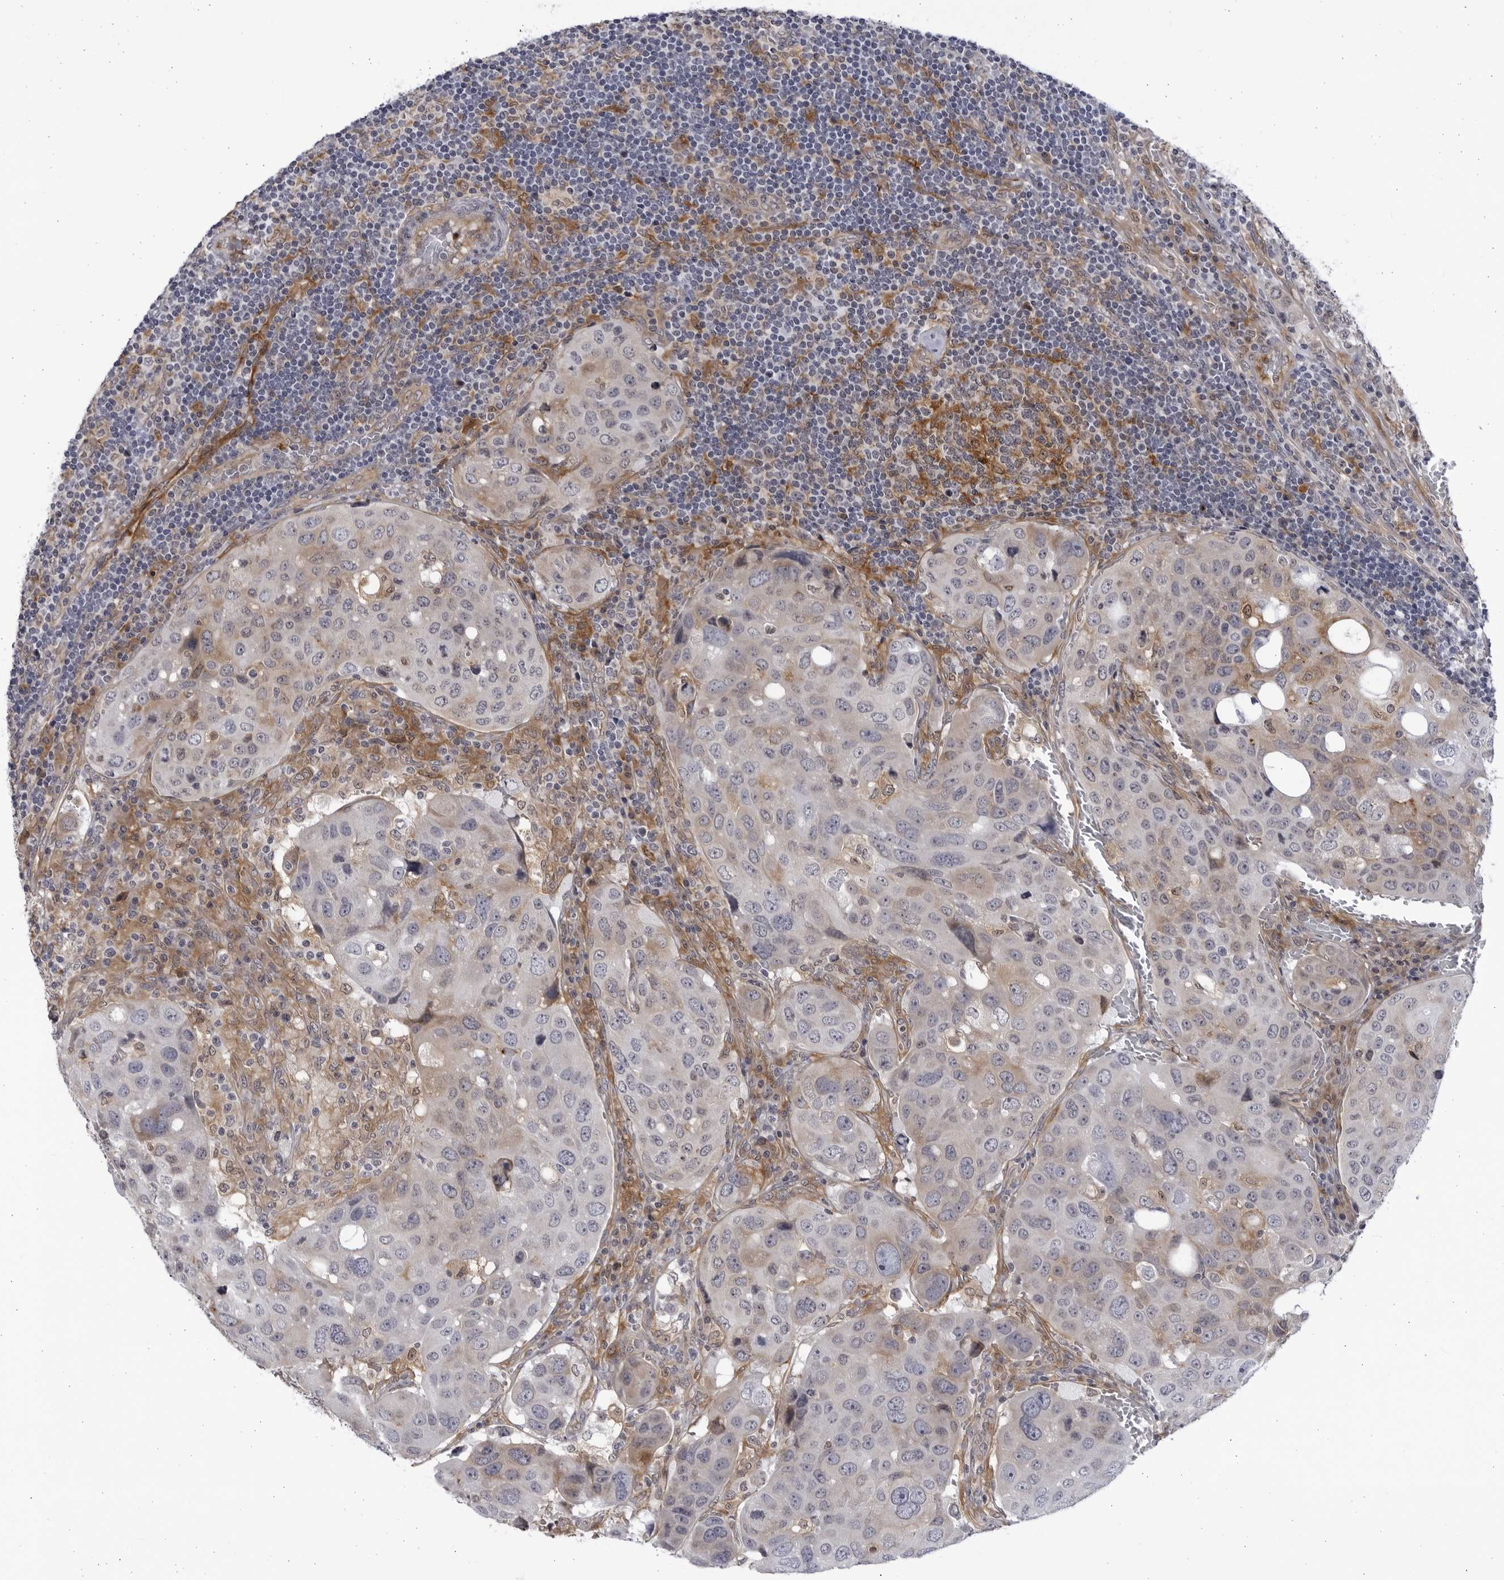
{"staining": {"intensity": "weak", "quantity": "<25%", "location": "cytoplasmic/membranous"}, "tissue": "urothelial cancer", "cell_type": "Tumor cells", "image_type": "cancer", "snomed": [{"axis": "morphology", "description": "Urothelial carcinoma, High grade"}, {"axis": "topography", "description": "Lymph node"}, {"axis": "topography", "description": "Urinary bladder"}], "caption": "IHC image of neoplastic tissue: urothelial carcinoma (high-grade) stained with DAB displays no significant protein positivity in tumor cells.", "gene": "BMP2K", "patient": {"sex": "male", "age": 51}}